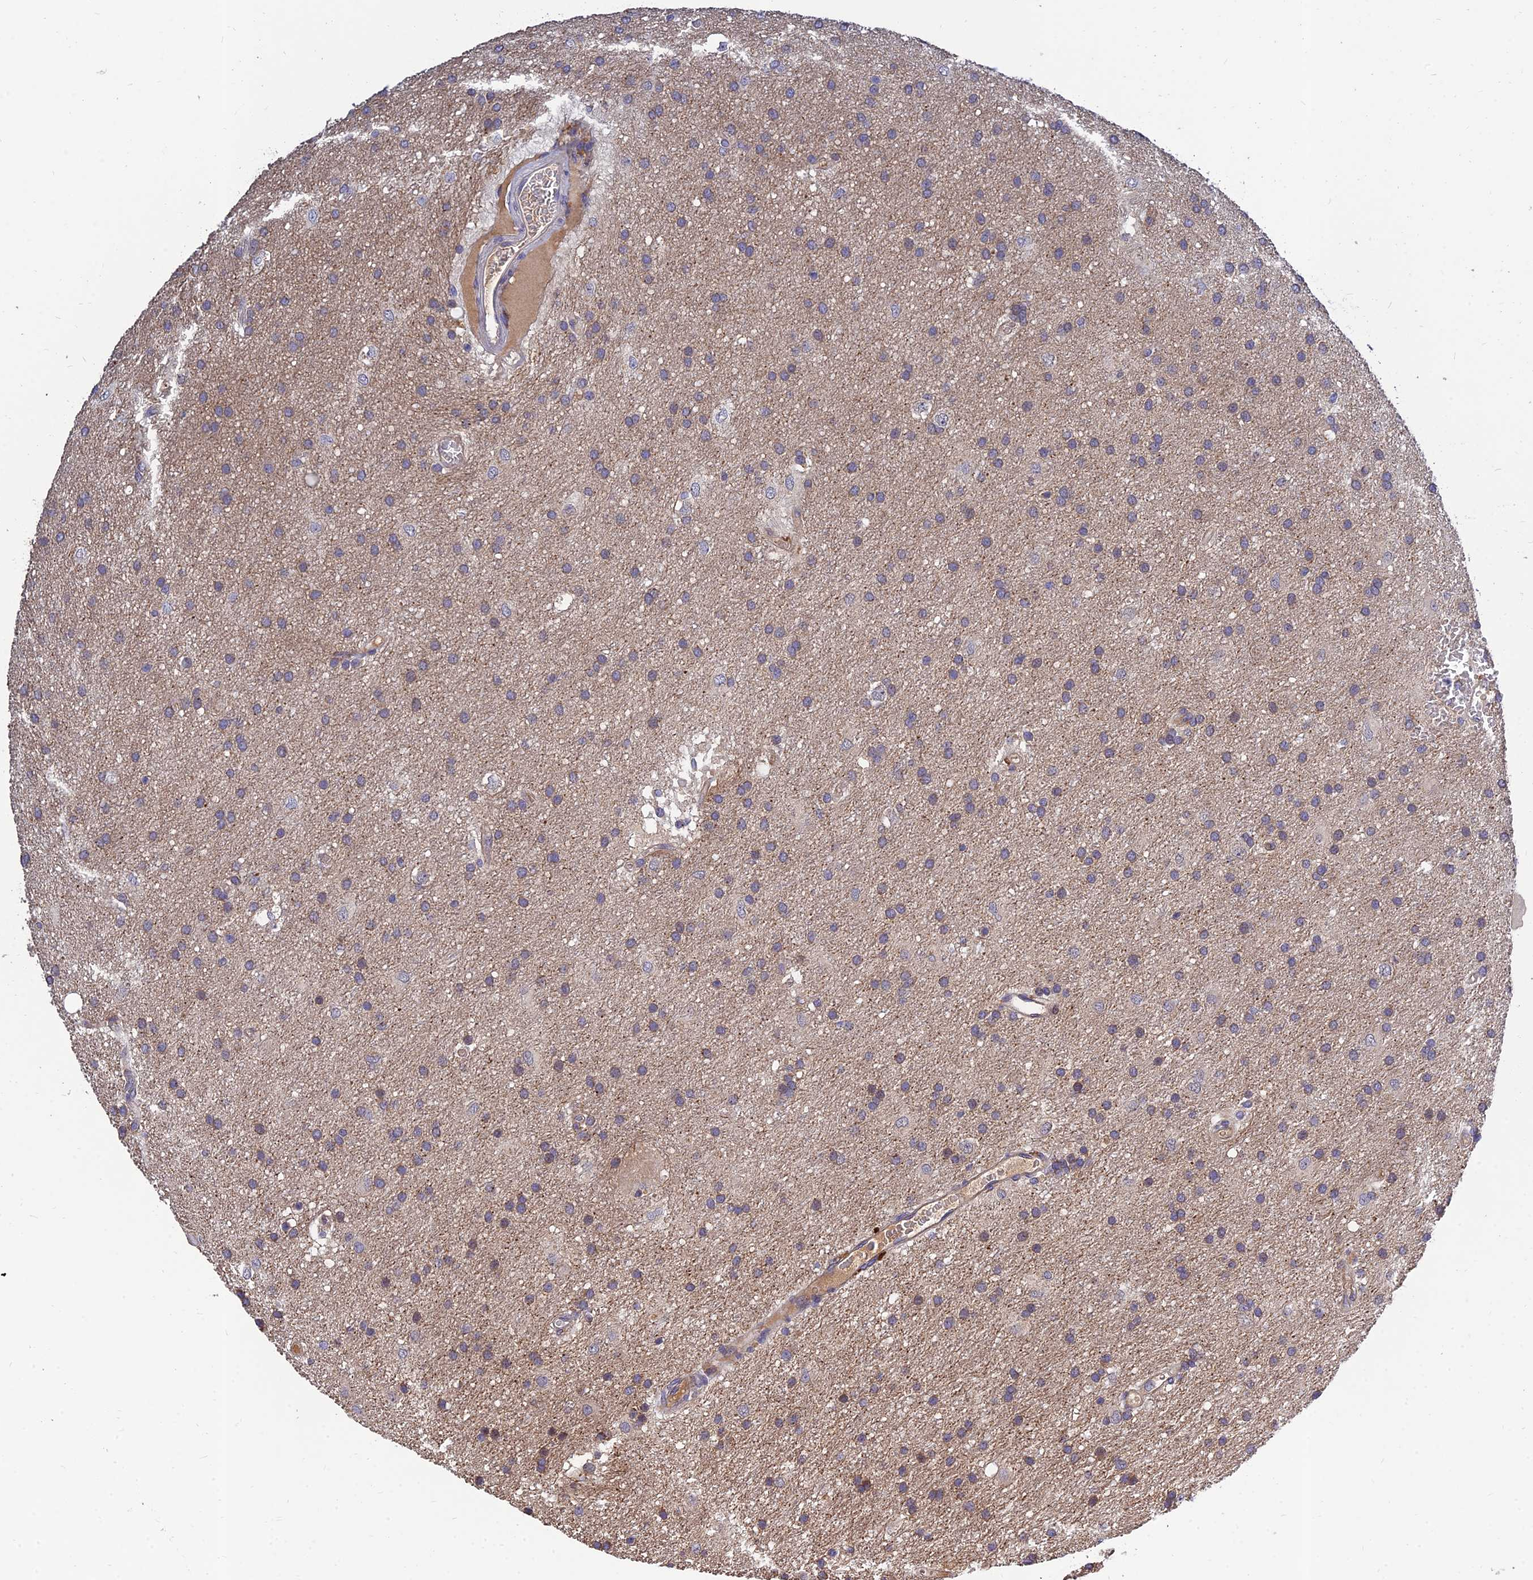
{"staining": {"intensity": "weak", "quantity": "25%-75%", "location": "cytoplasmic/membranous"}, "tissue": "glioma", "cell_type": "Tumor cells", "image_type": "cancer", "snomed": [{"axis": "morphology", "description": "Glioma, malignant, Low grade"}, {"axis": "topography", "description": "Brain"}], "caption": "Malignant low-grade glioma was stained to show a protein in brown. There is low levels of weak cytoplasmic/membranous staining in approximately 25%-75% of tumor cells. The protein of interest is stained brown, and the nuclei are stained in blue (DAB (3,3'-diaminobenzidine) IHC with brightfield microscopy, high magnification).", "gene": "MRPL35", "patient": {"sex": "male", "age": 66}}